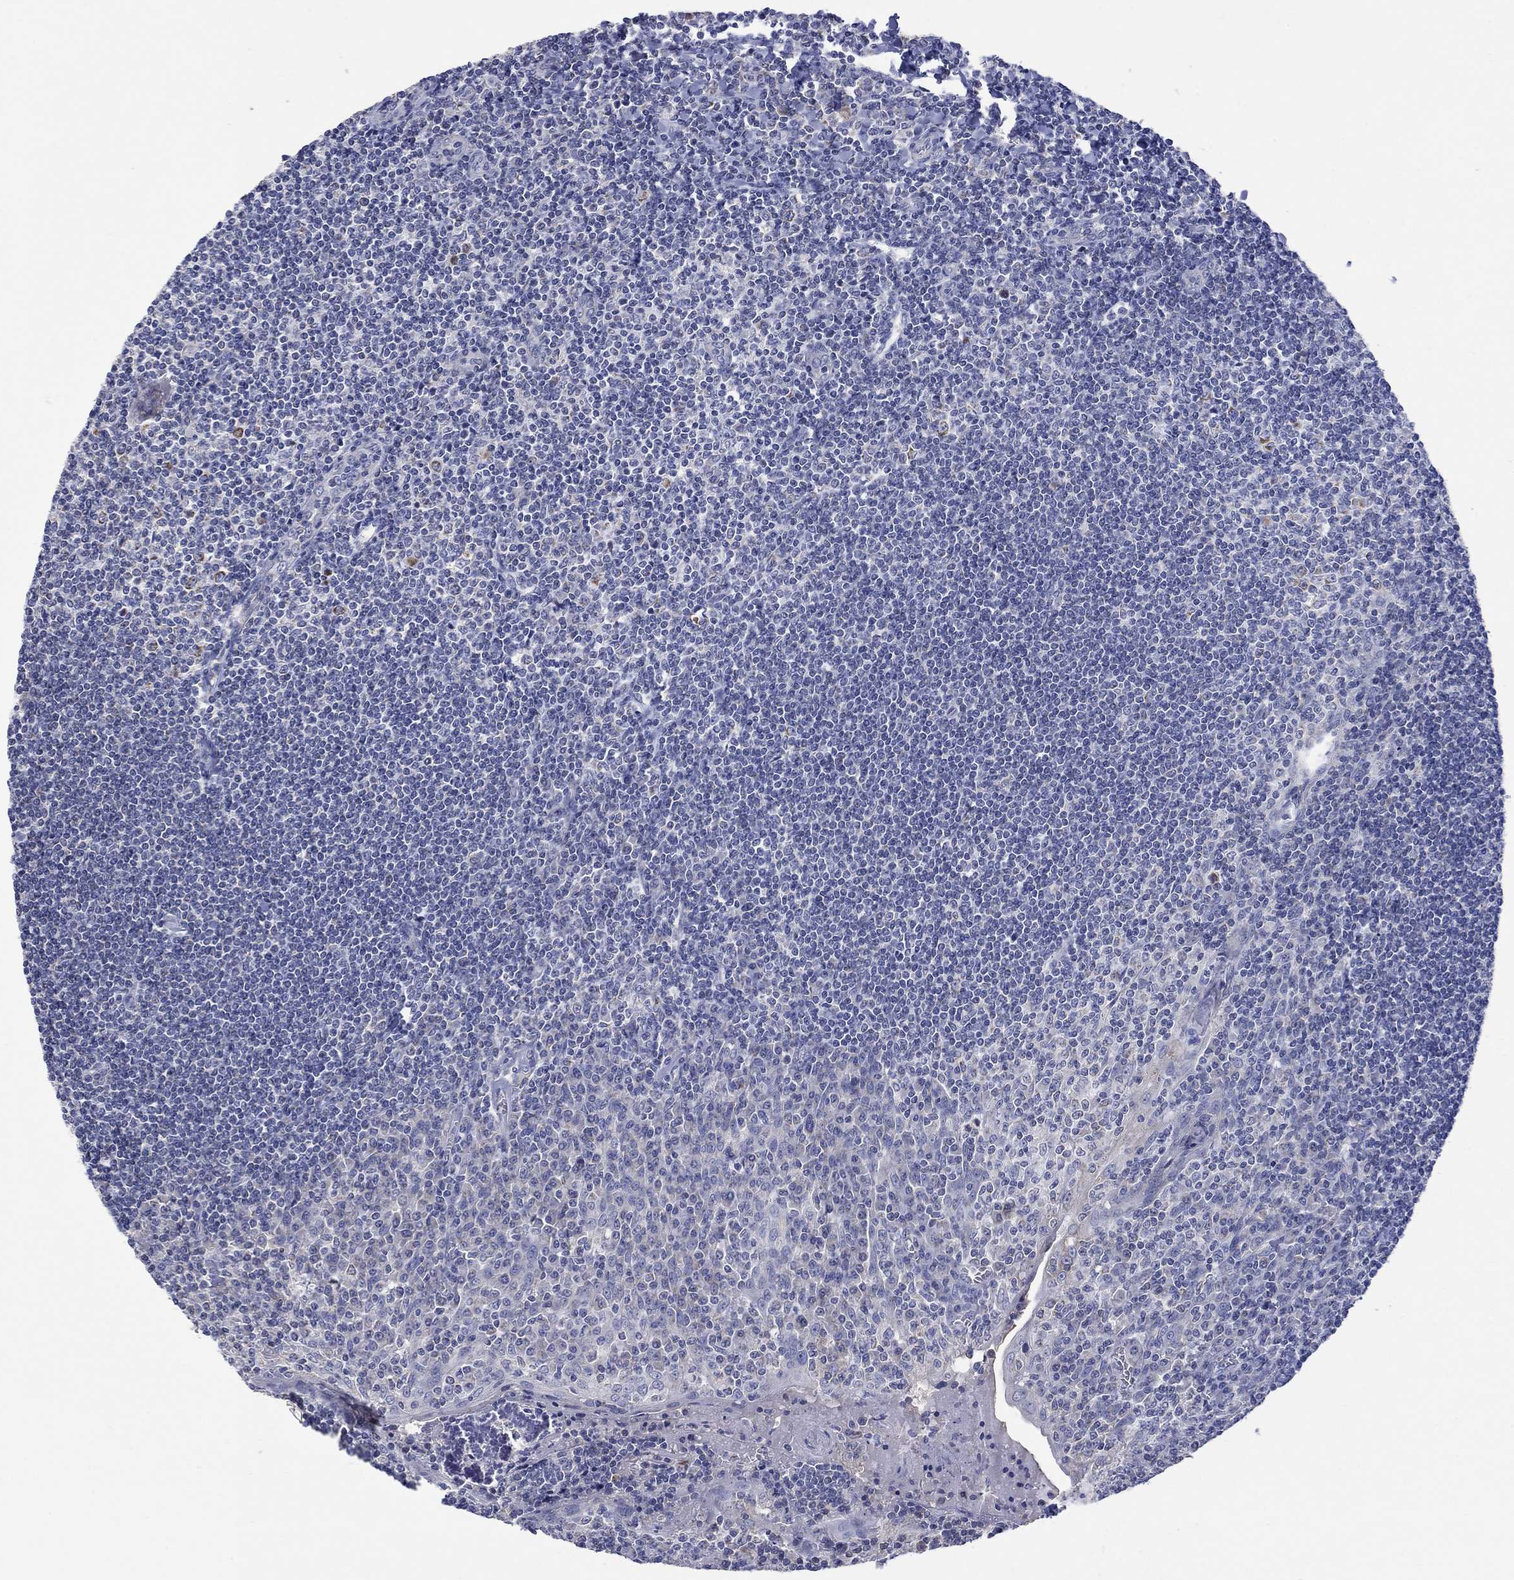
{"staining": {"intensity": "moderate", "quantity": "<25%", "location": "cytoplasmic/membranous"}, "tissue": "tonsil", "cell_type": "Germinal center cells", "image_type": "normal", "snomed": [{"axis": "morphology", "description": "Normal tissue, NOS"}, {"axis": "topography", "description": "Tonsil"}], "caption": "Protein positivity by immunohistochemistry reveals moderate cytoplasmic/membranous positivity in about <25% of germinal center cells in unremarkable tonsil.", "gene": "CLVS1", "patient": {"sex": "female", "age": 12}}